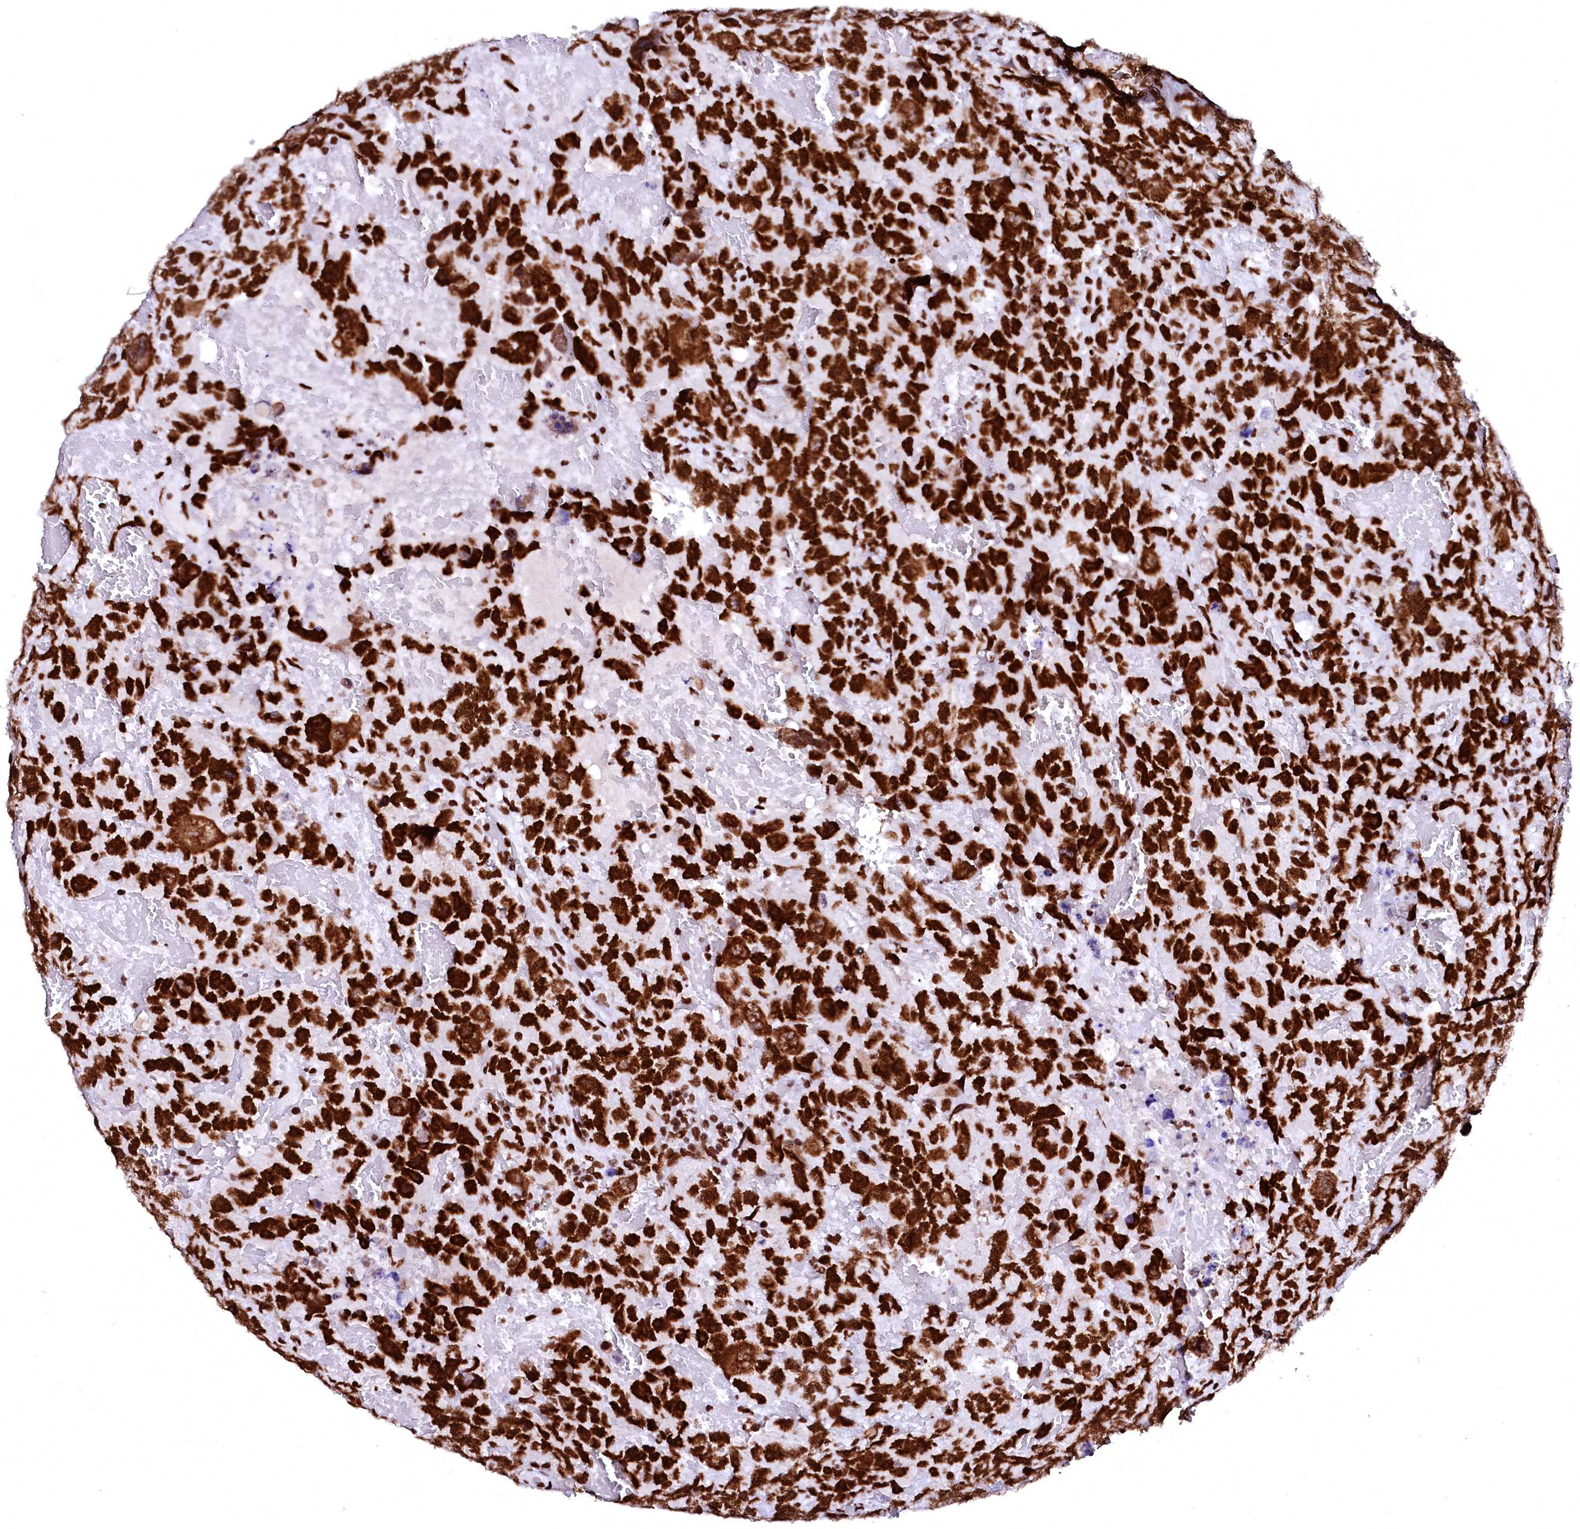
{"staining": {"intensity": "strong", "quantity": ">75%", "location": "nuclear"}, "tissue": "testis cancer", "cell_type": "Tumor cells", "image_type": "cancer", "snomed": [{"axis": "morphology", "description": "Carcinoma, Embryonal, NOS"}, {"axis": "topography", "description": "Testis"}], "caption": "Testis cancer stained for a protein shows strong nuclear positivity in tumor cells.", "gene": "CPSF6", "patient": {"sex": "male", "age": 45}}